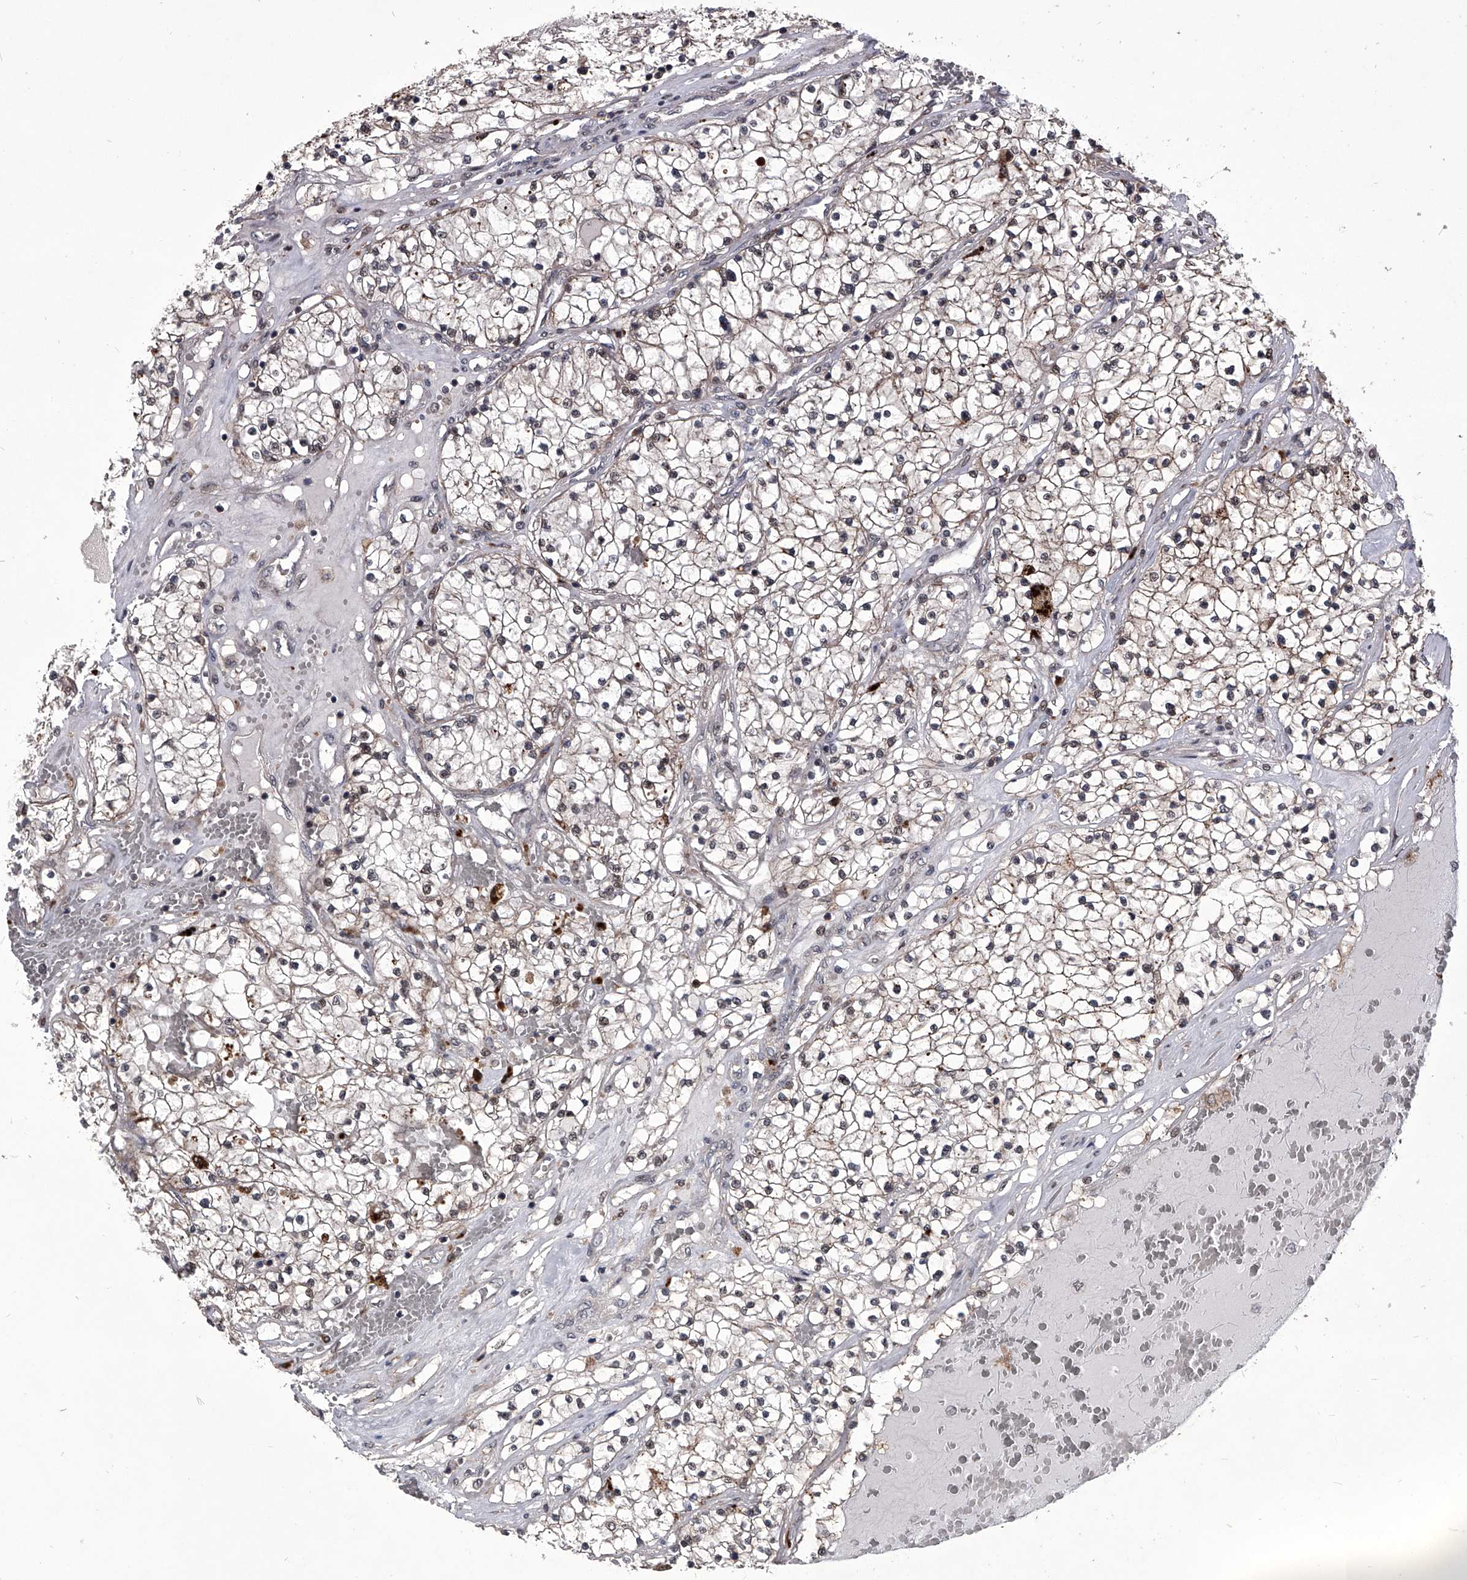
{"staining": {"intensity": "weak", "quantity": "<25%", "location": "cytoplasmic/membranous,nuclear"}, "tissue": "renal cancer", "cell_type": "Tumor cells", "image_type": "cancer", "snomed": [{"axis": "morphology", "description": "Normal tissue, NOS"}, {"axis": "morphology", "description": "Adenocarcinoma, NOS"}, {"axis": "topography", "description": "Kidney"}], "caption": "Immunohistochemistry histopathology image of human renal cancer (adenocarcinoma) stained for a protein (brown), which shows no expression in tumor cells.", "gene": "CMTR1", "patient": {"sex": "male", "age": 68}}